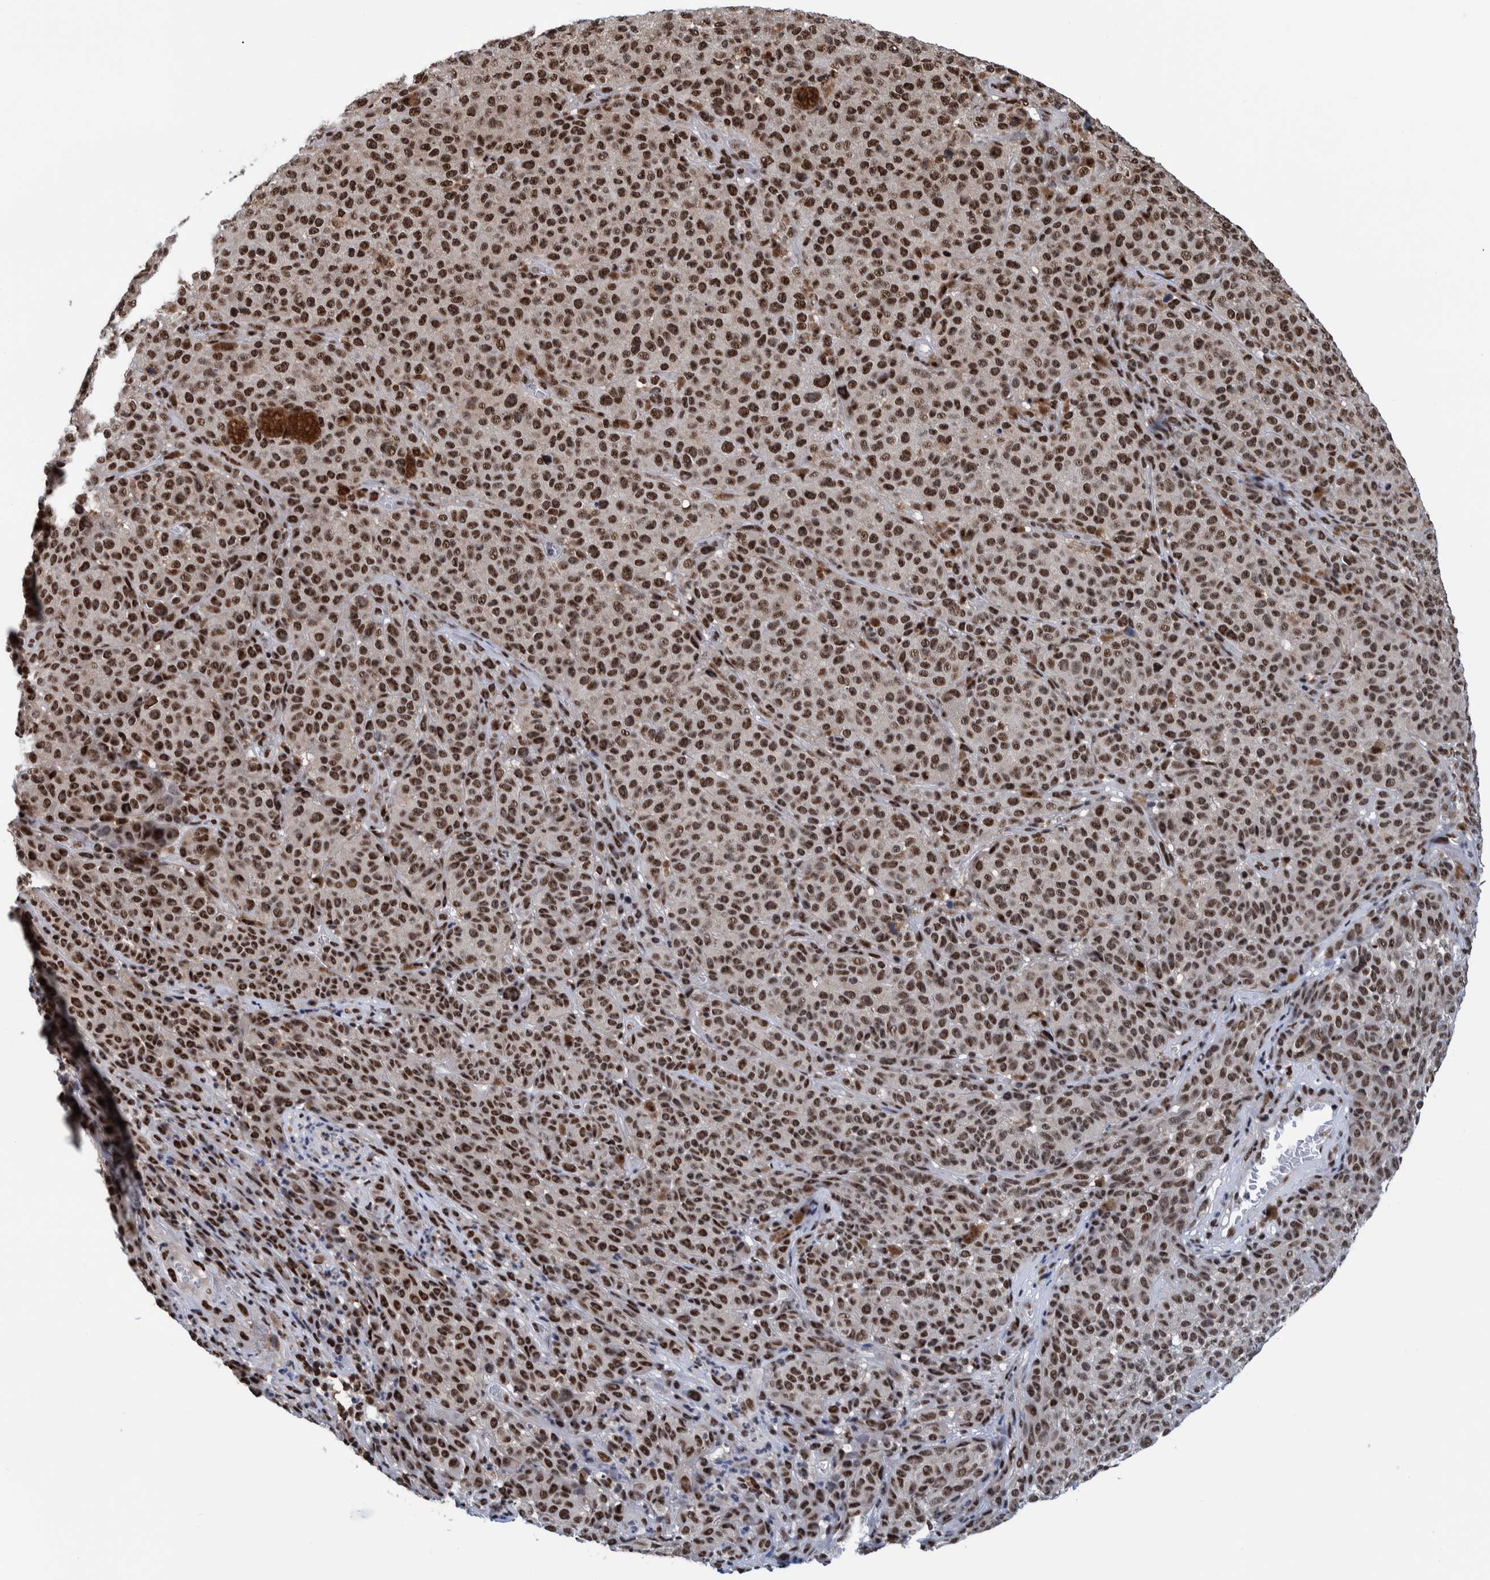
{"staining": {"intensity": "strong", "quantity": ">75%", "location": "nuclear"}, "tissue": "melanoma", "cell_type": "Tumor cells", "image_type": "cancer", "snomed": [{"axis": "morphology", "description": "Malignant melanoma, NOS"}, {"axis": "topography", "description": "Skin"}], "caption": "DAB immunohistochemical staining of malignant melanoma shows strong nuclear protein expression in approximately >75% of tumor cells.", "gene": "EFTUD2", "patient": {"sex": "female", "age": 82}}